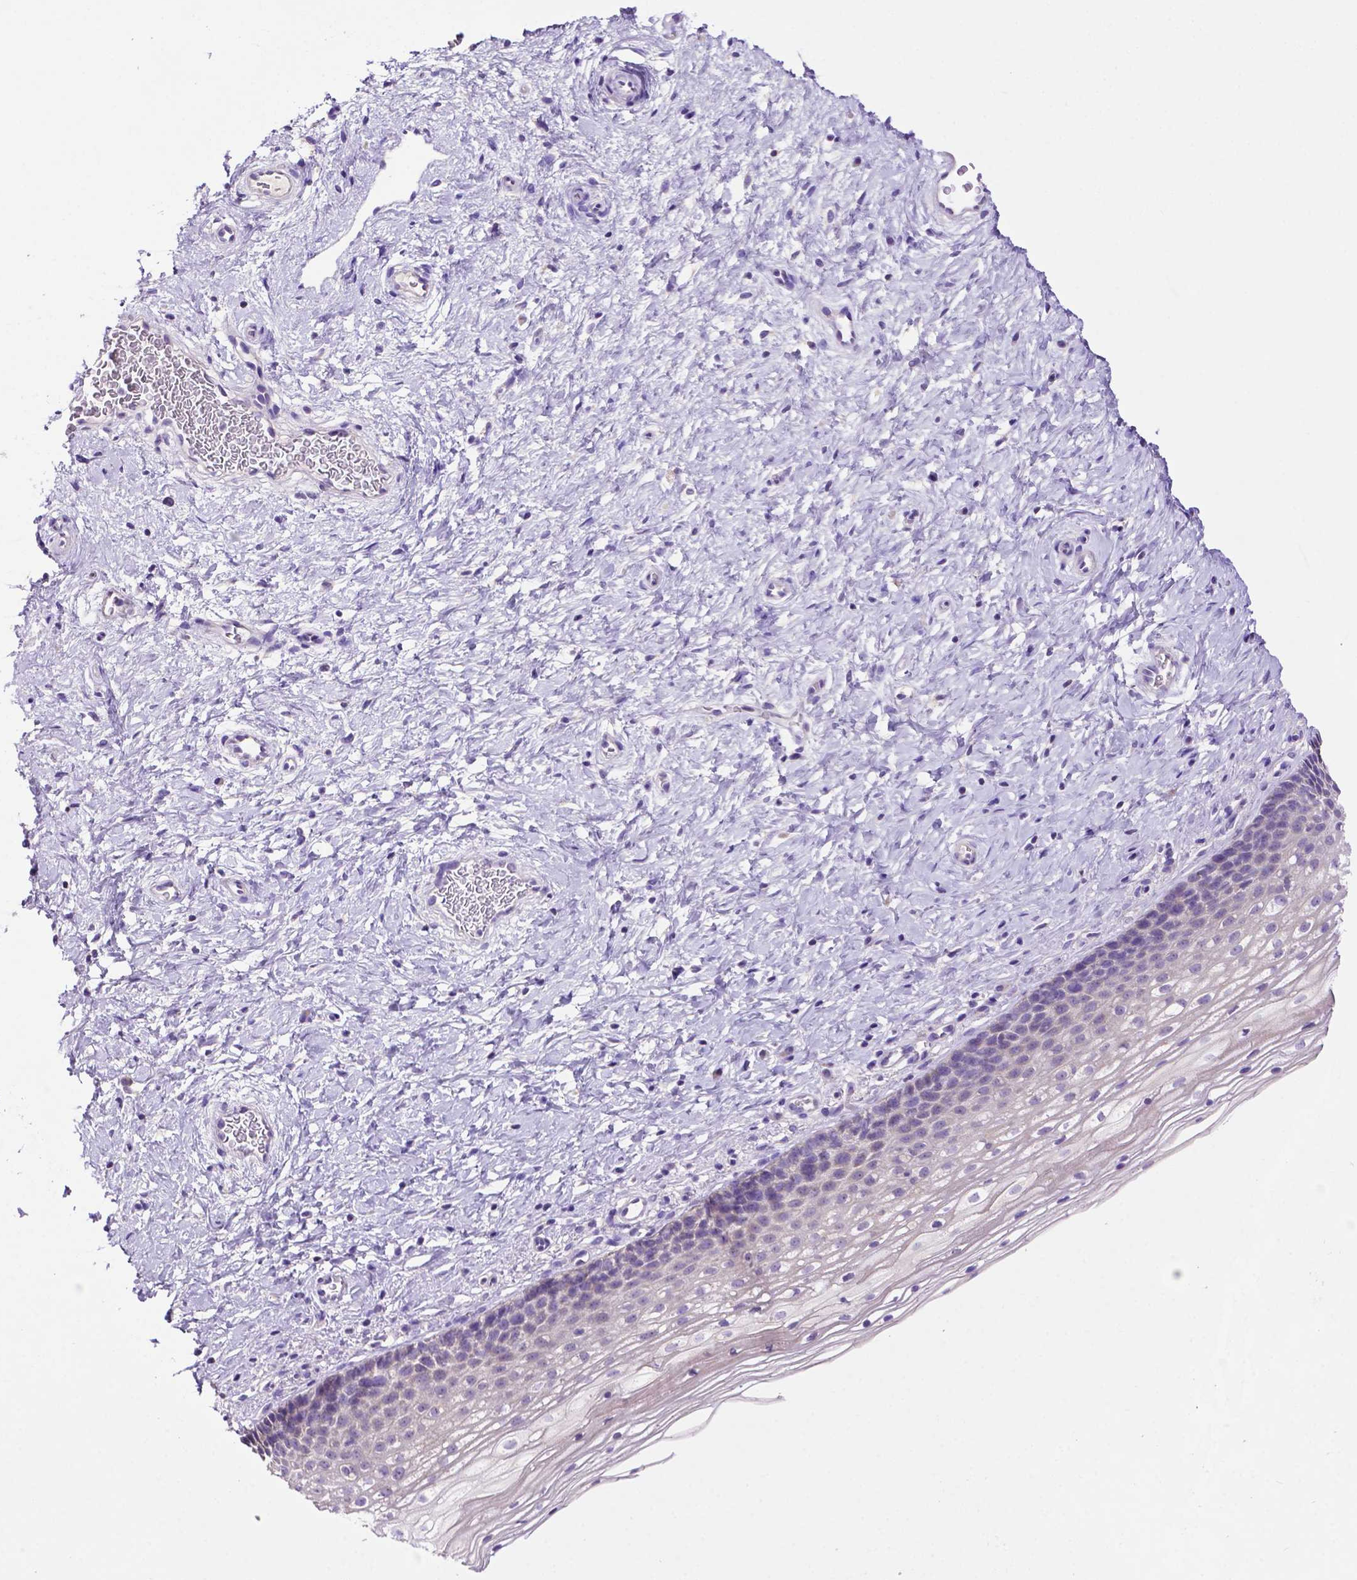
{"staining": {"intensity": "negative", "quantity": "none", "location": "none"}, "tissue": "cervix", "cell_type": "Glandular cells", "image_type": "normal", "snomed": [{"axis": "morphology", "description": "Normal tissue, NOS"}, {"axis": "topography", "description": "Cervix"}], "caption": "This micrograph is of benign cervix stained with immunohistochemistry to label a protein in brown with the nuclei are counter-stained blue. There is no expression in glandular cells. (DAB immunohistochemistry, high magnification).", "gene": "PHYHIP", "patient": {"sex": "female", "age": 34}}